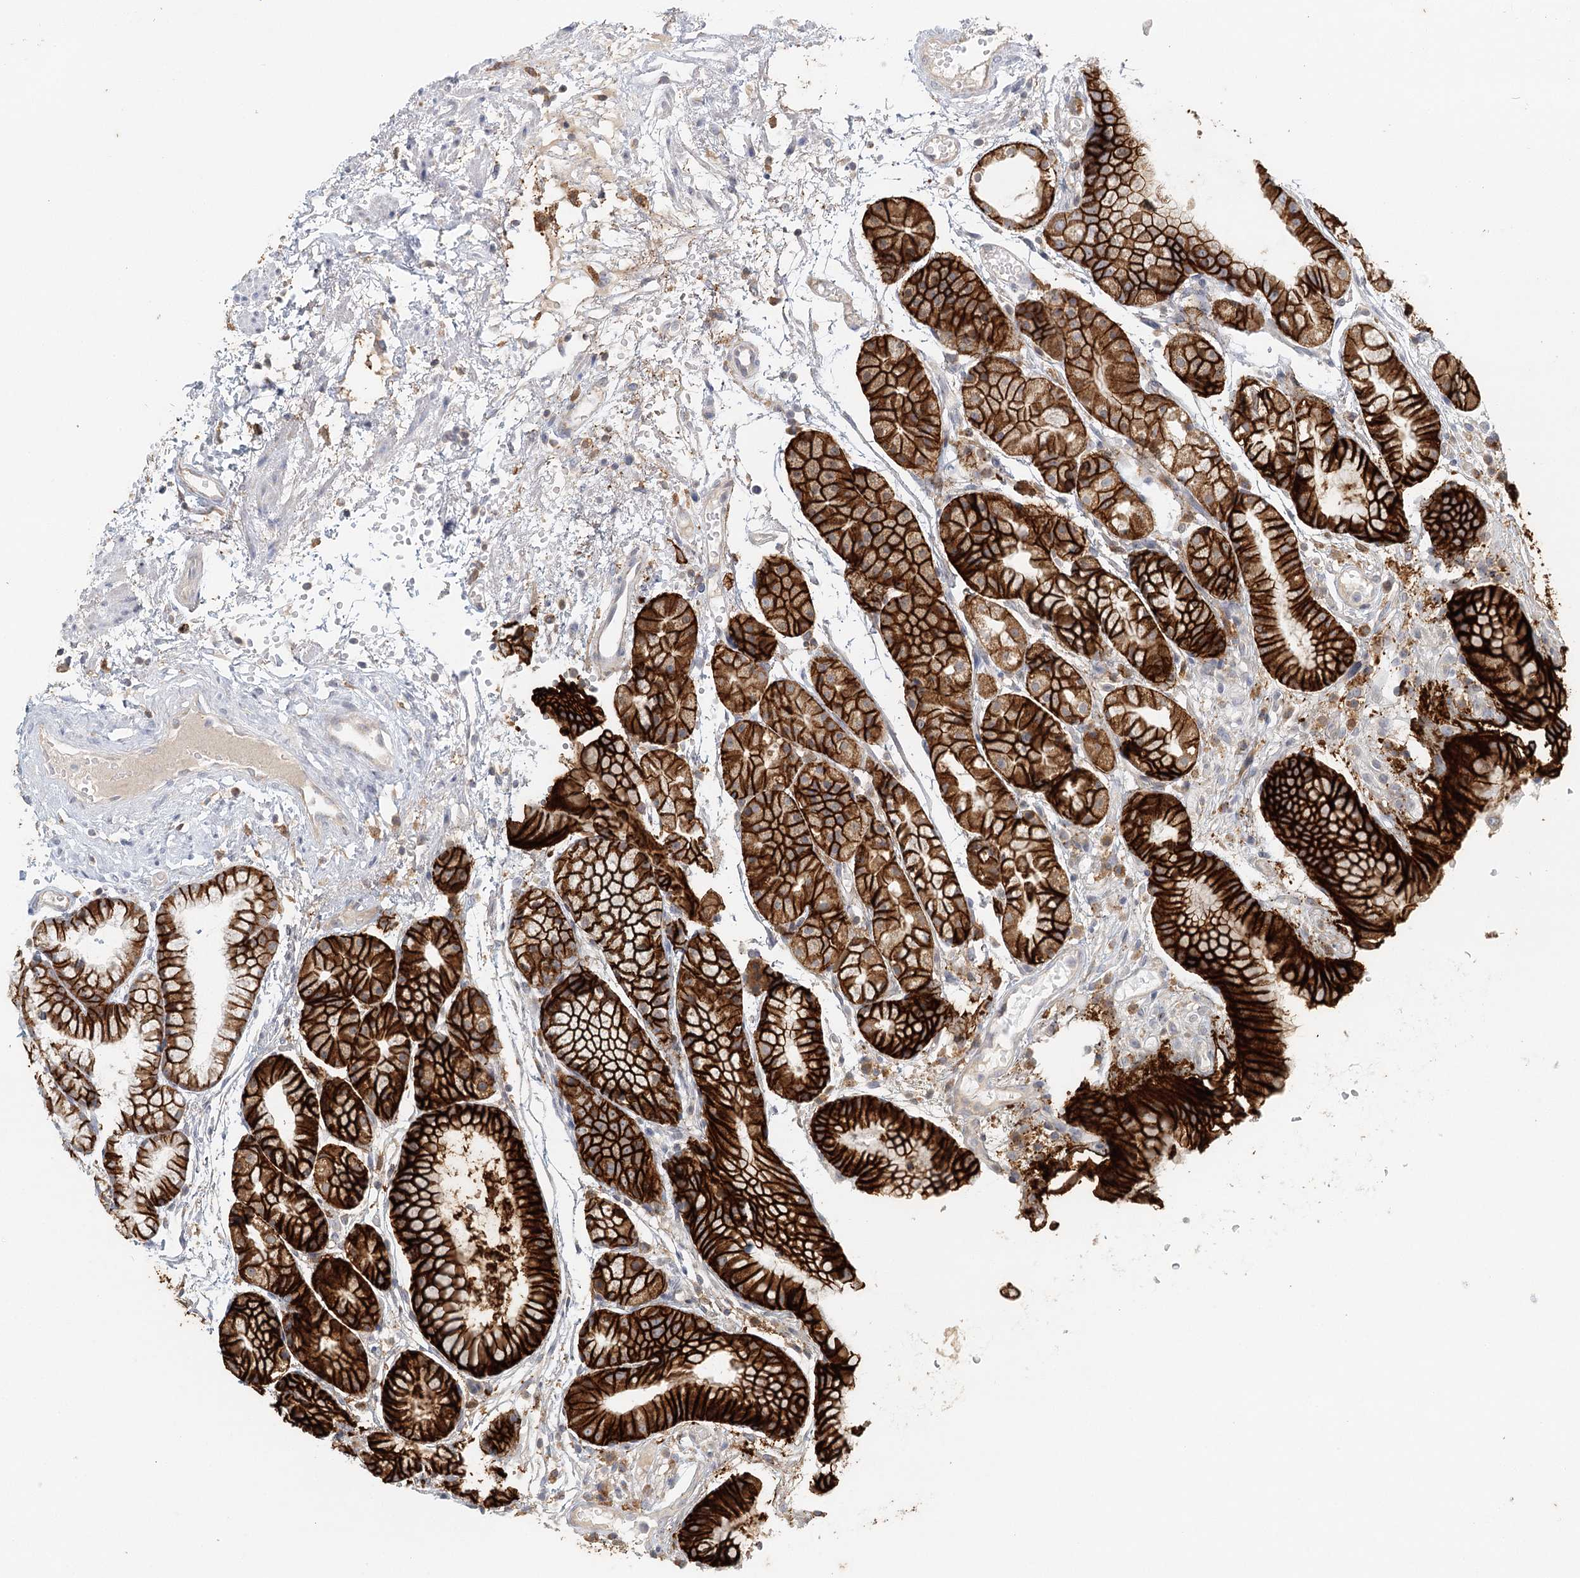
{"staining": {"intensity": "strong", "quantity": ">75%", "location": "cytoplasmic/membranous"}, "tissue": "stomach", "cell_type": "Glandular cells", "image_type": "normal", "snomed": [{"axis": "morphology", "description": "Normal tissue, NOS"}, {"axis": "topography", "description": "Stomach, upper"}], "caption": "Immunohistochemistry of normal human stomach demonstrates high levels of strong cytoplasmic/membranous staining in about >75% of glandular cells.", "gene": "VSIG1", "patient": {"sex": "male", "age": 72}}